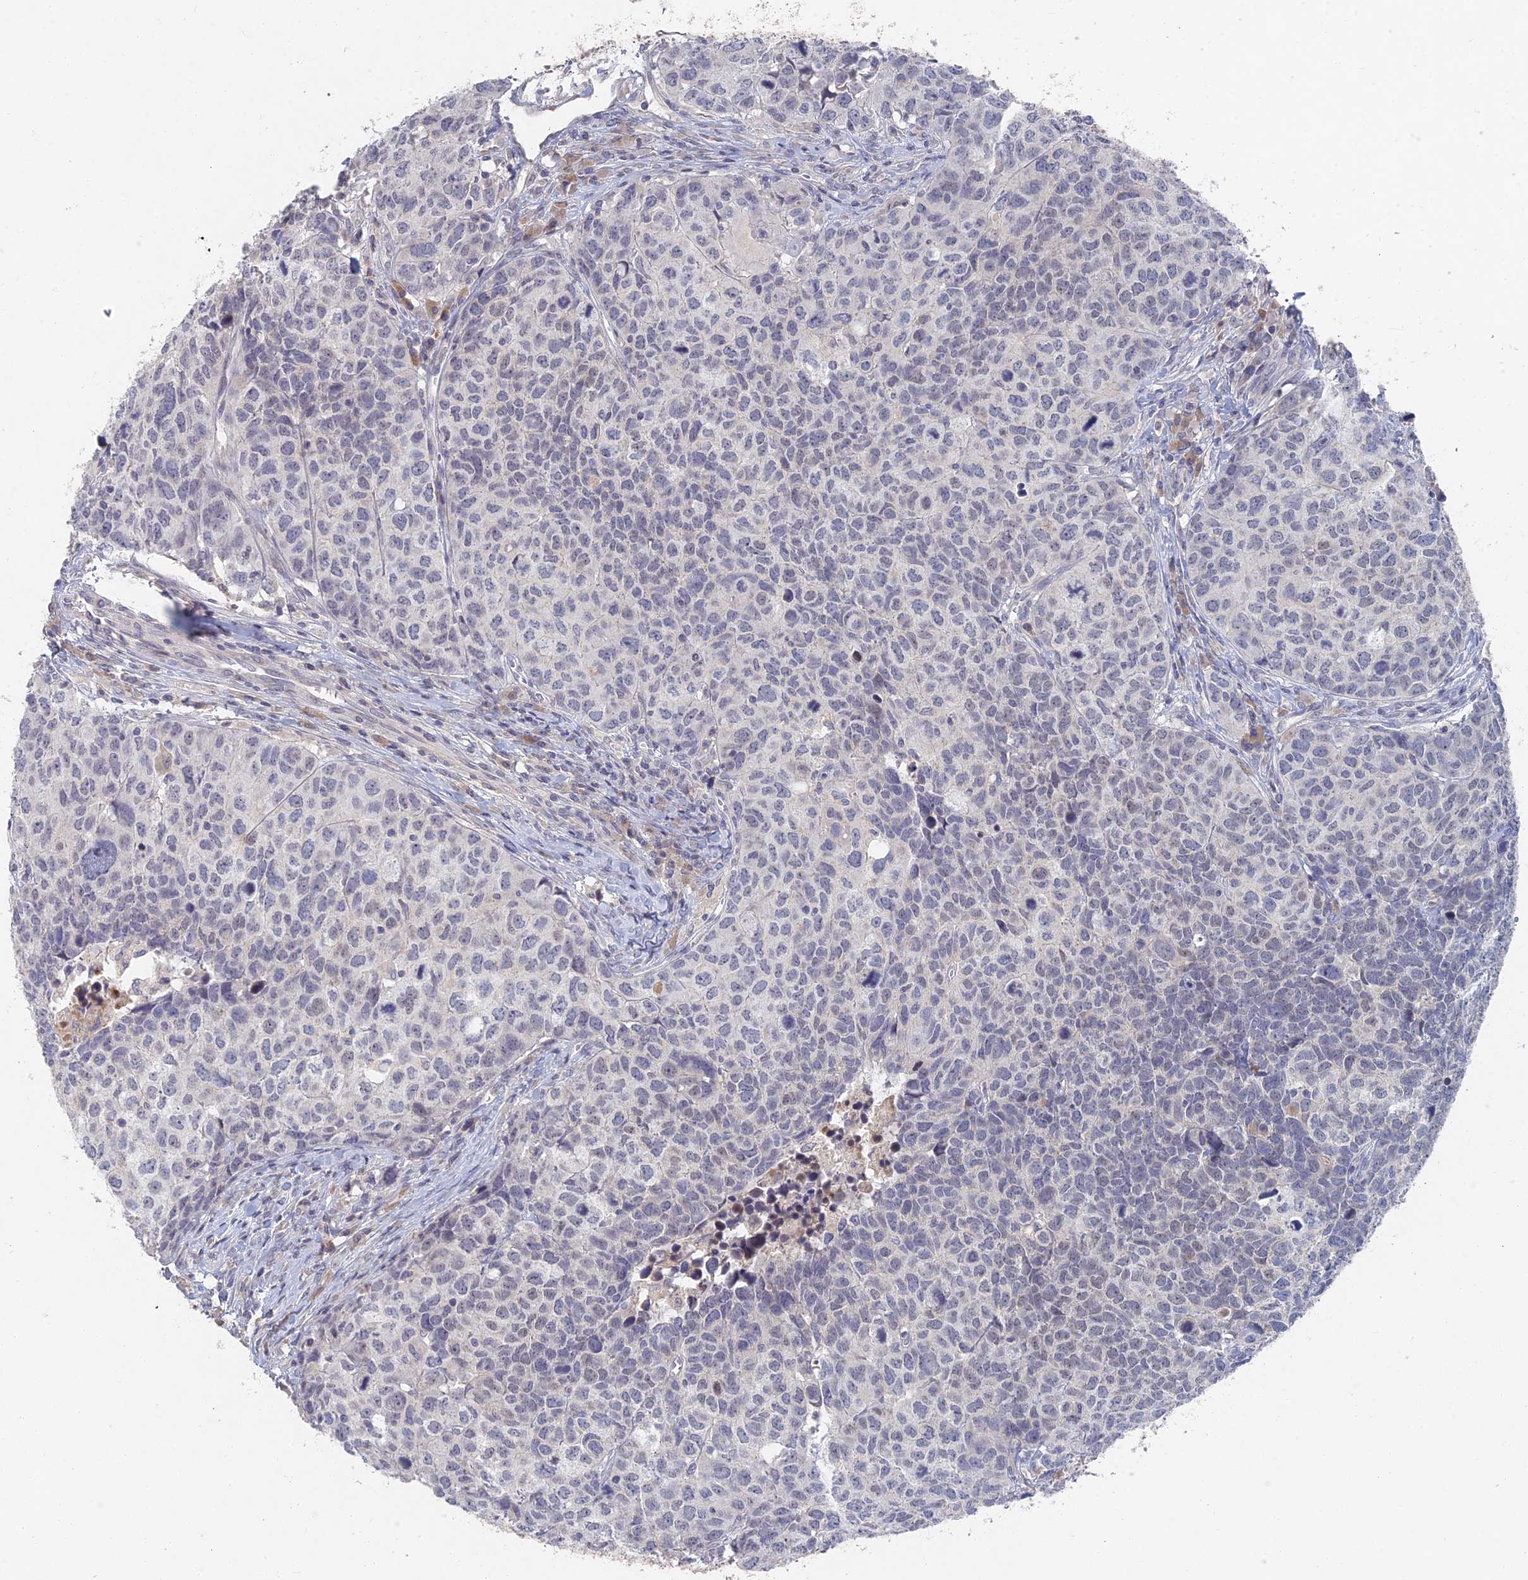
{"staining": {"intensity": "negative", "quantity": "none", "location": "none"}, "tissue": "head and neck cancer", "cell_type": "Tumor cells", "image_type": "cancer", "snomed": [{"axis": "morphology", "description": "Squamous cell carcinoma, NOS"}, {"axis": "topography", "description": "Head-Neck"}], "caption": "Histopathology image shows no significant protein expression in tumor cells of head and neck squamous cell carcinoma. (Stains: DAB immunohistochemistry (IHC) with hematoxylin counter stain, Microscopy: brightfield microscopy at high magnification).", "gene": "GNA15", "patient": {"sex": "male", "age": 66}}